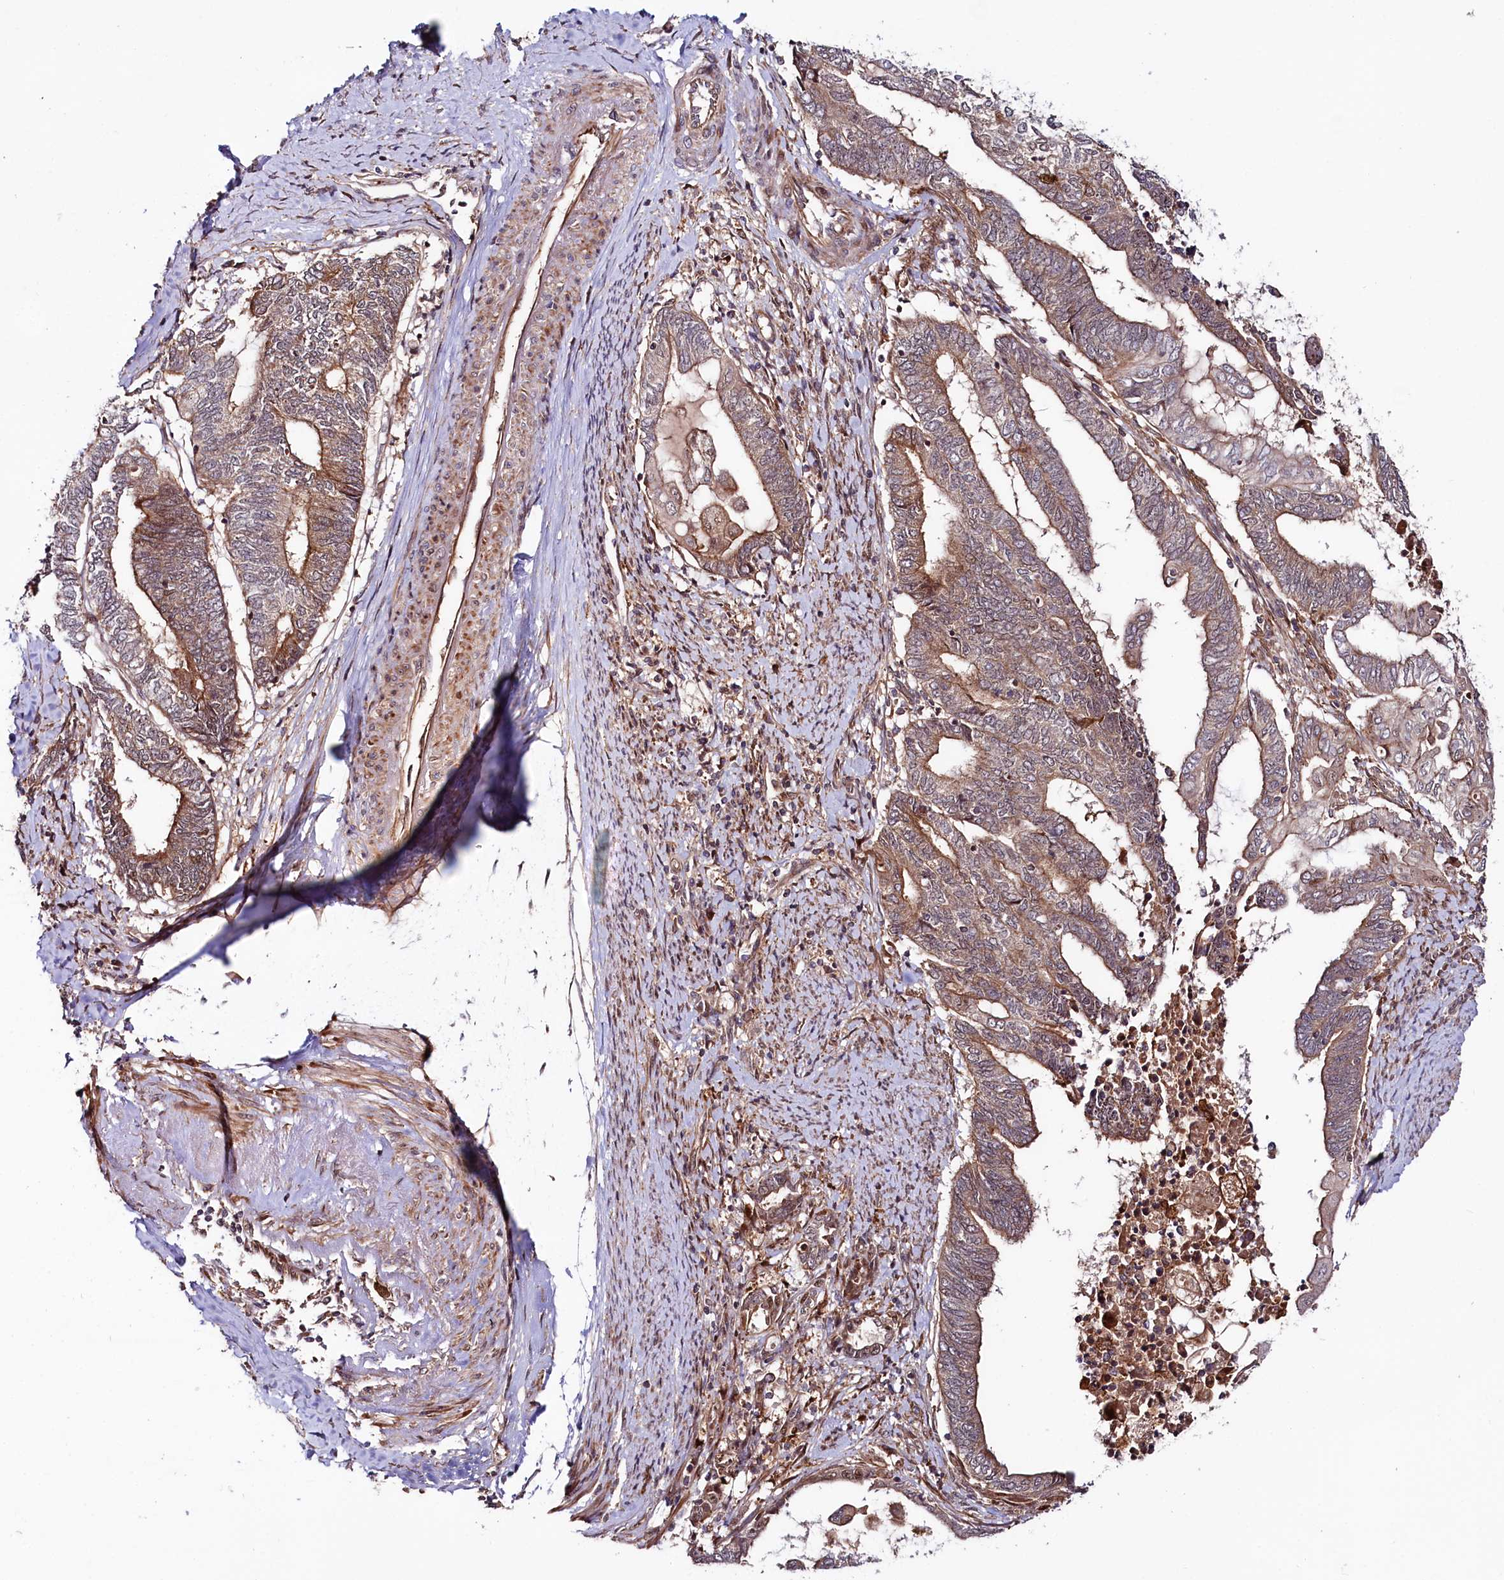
{"staining": {"intensity": "moderate", "quantity": ">75%", "location": "cytoplasmic/membranous"}, "tissue": "endometrial cancer", "cell_type": "Tumor cells", "image_type": "cancer", "snomed": [{"axis": "morphology", "description": "Adenocarcinoma, NOS"}, {"axis": "topography", "description": "Uterus"}, {"axis": "topography", "description": "Endometrium"}], "caption": "A medium amount of moderate cytoplasmic/membranous positivity is seen in approximately >75% of tumor cells in endometrial cancer (adenocarcinoma) tissue.", "gene": "NEDD1", "patient": {"sex": "female", "age": 70}}